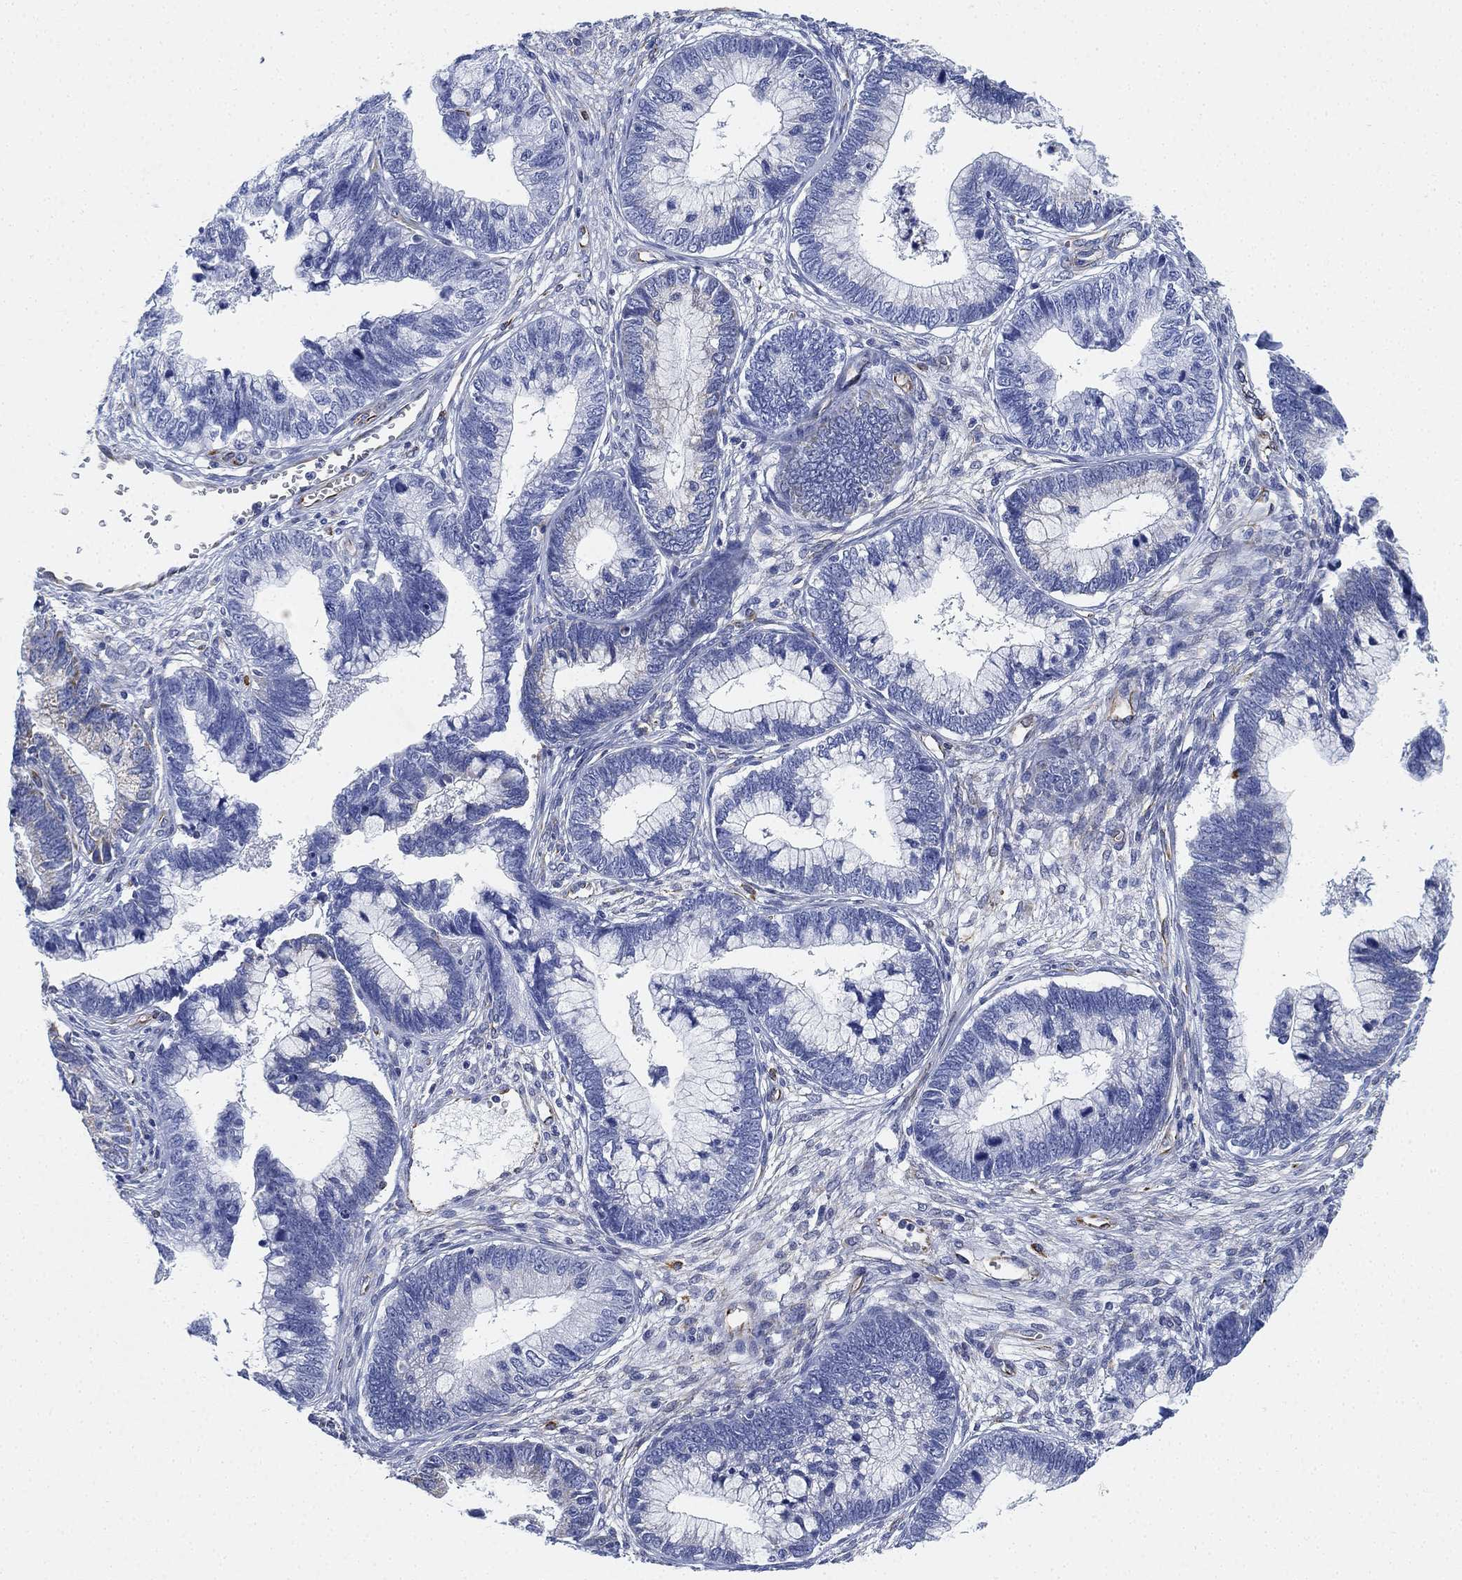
{"staining": {"intensity": "negative", "quantity": "none", "location": "none"}, "tissue": "cervical cancer", "cell_type": "Tumor cells", "image_type": "cancer", "snomed": [{"axis": "morphology", "description": "Adenocarcinoma, NOS"}, {"axis": "topography", "description": "Cervix"}], "caption": "A high-resolution histopathology image shows immunohistochemistry (IHC) staining of cervical cancer, which exhibits no significant expression in tumor cells. The staining is performed using DAB brown chromogen with nuclei counter-stained in using hematoxylin.", "gene": "PSKH2", "patient": {"sex": "female", "age": 44}}